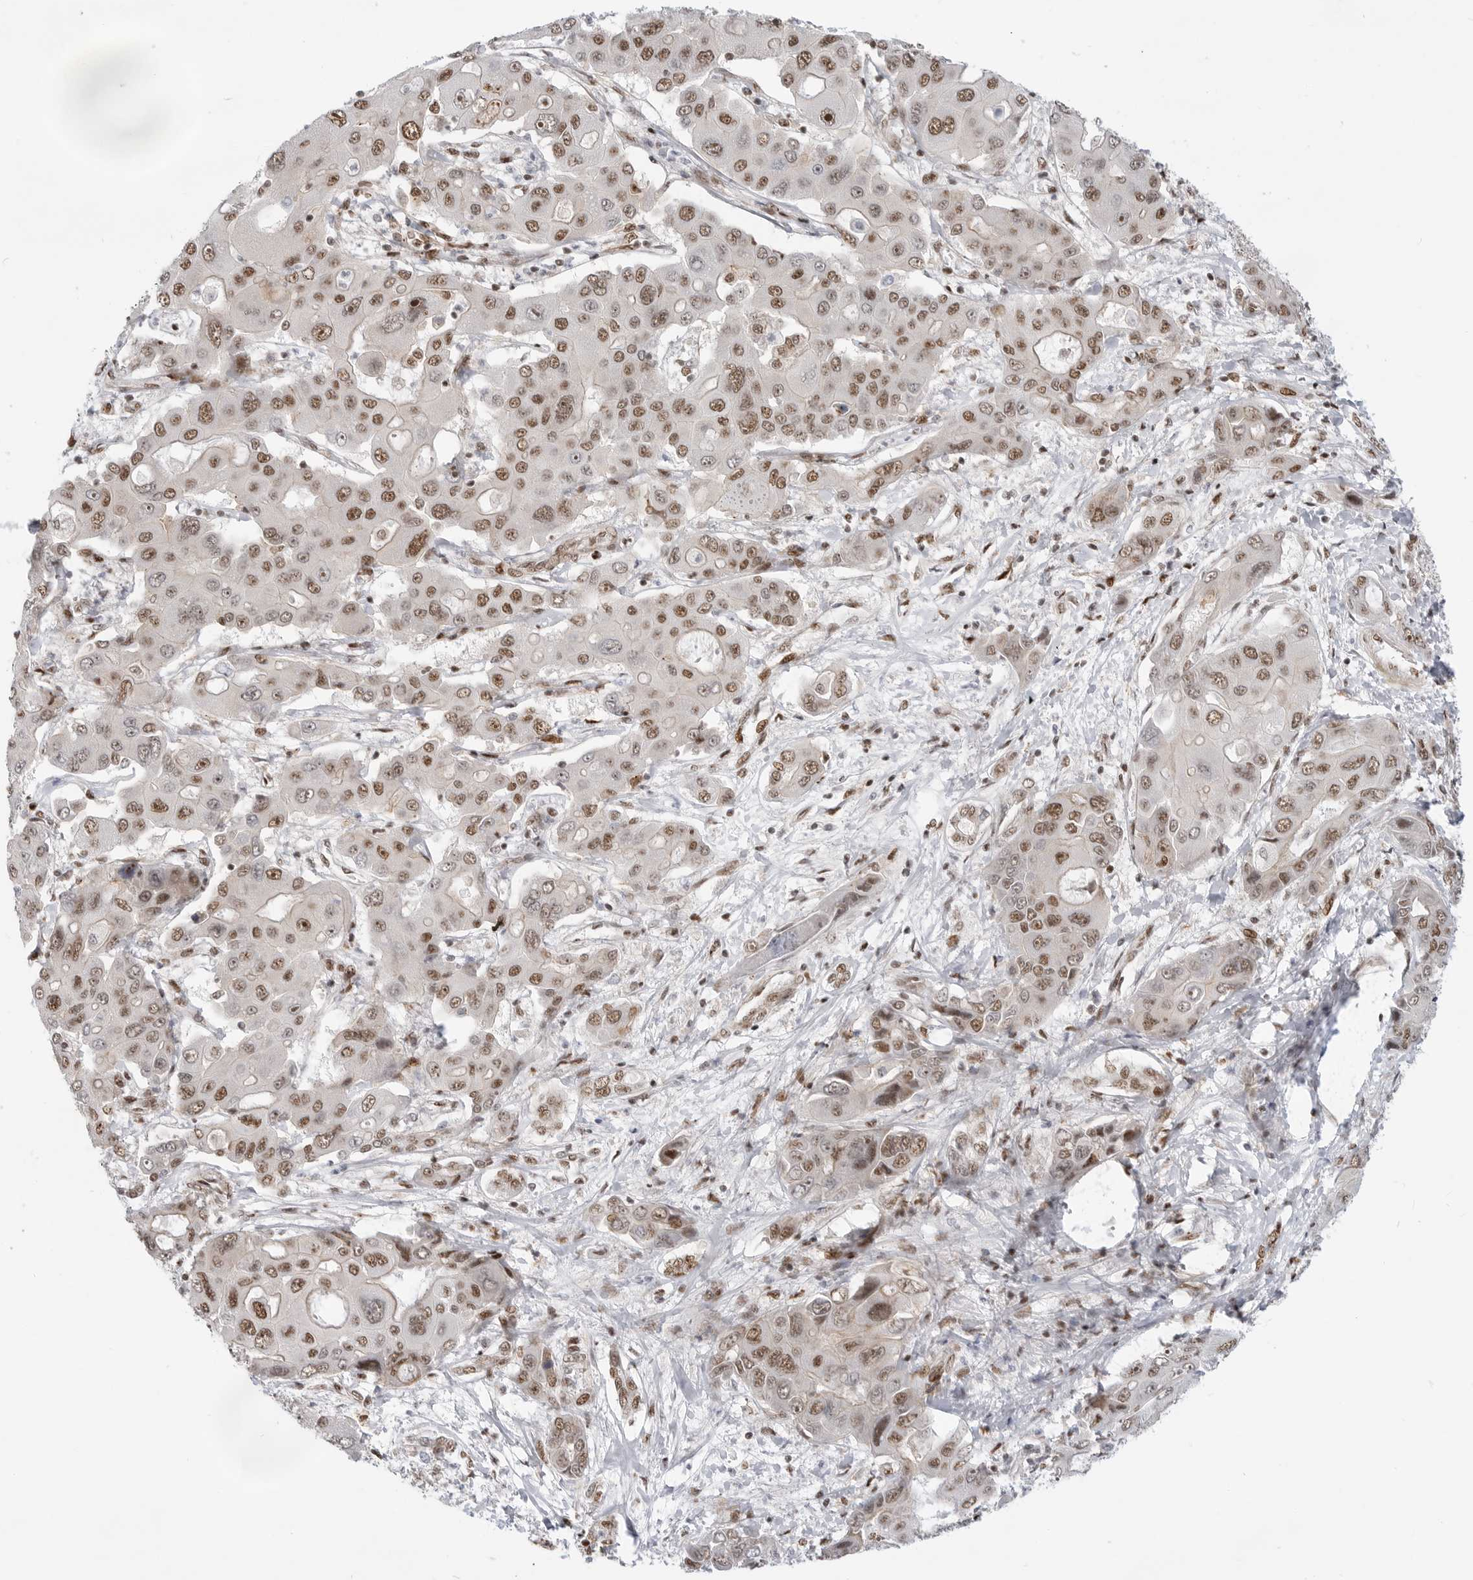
{"staining": {"intensity": "moderate", "quantity": ">75%", "location": "nuclear"}, "tissue": "liver cancer", "cell_type": "Tumor cells", "image_type": "cancer", "snomed": [{"axis": "morphology", "description": "Cholangiocarcinoma"}, {"axis": "topography", "description": "Liver"}], "caption": "This is an image of immunohistochemistry (IHC) staining of liver cancer (cholangiocarcinoma), which shows moderate staining in the nuclear of tumor cells.", "gene": "GPATCH2", "patient": {"sex": "male", "age": 67}}